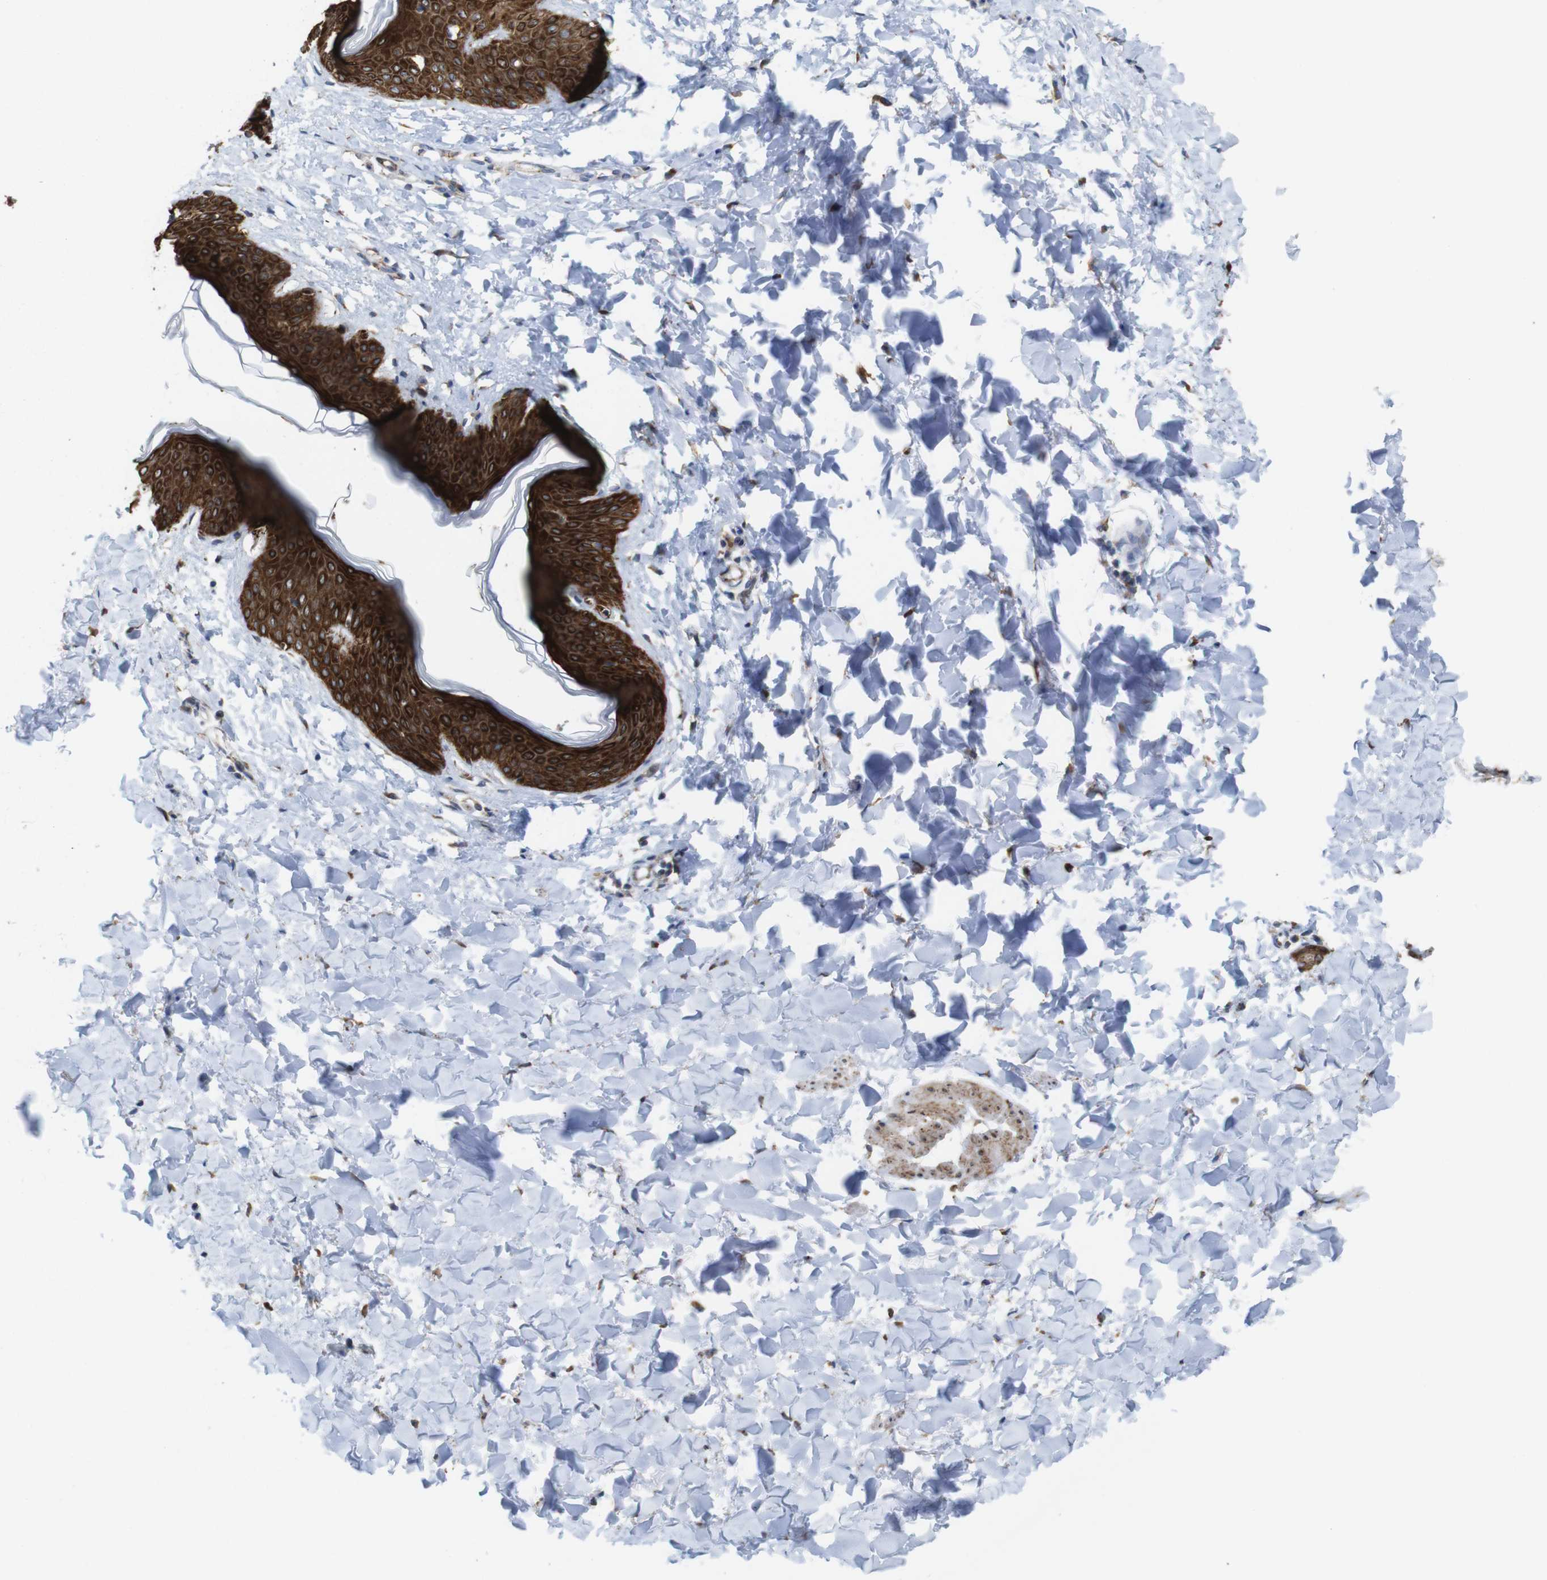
{"staining": {"intensity": "moderate", "quantity": ">75%", "location": "cytoplasmic/membranous"}, "tissue": "skin", "cell_type": "Fibroblasts", "image_type": "normal", "snomed": [{"axis": "morphology", "description": "Normal tissue, NOS"}, {"axis": "topography", "description": "Skin"}], "caption": "The immunohistochemical stain labels moderate cytoplasmic/membranous staining in fibroblasts of benign skin.", "gene": "EFCAB14", "patient": {"sex": "female", "age": 17}}